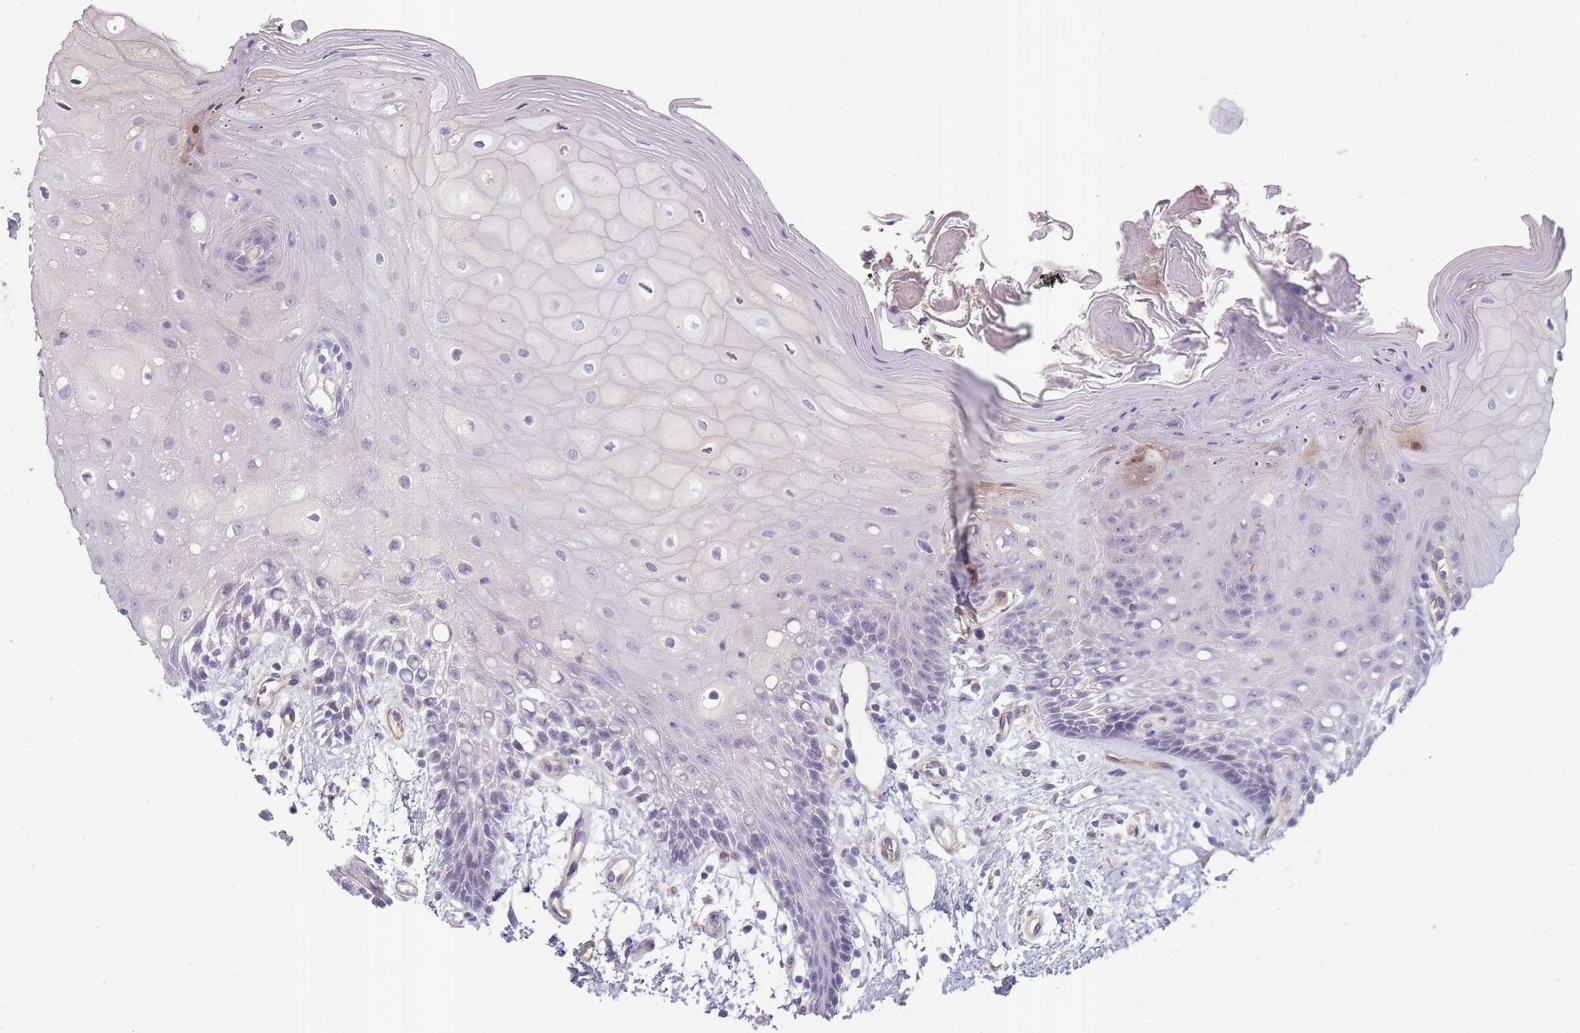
{"staining": {"intensity": "negative", "quantity": "none", "location": "none"}, "tissue": "oral mucosa", "cell_type": "Squamous epithelial cells", "image_type": "normal", "snomed": [{"axis": "morphology", "description": "Normal tissue, NOS"}, {"axis": "topography", "description": "Oral tissue"}, {"axis": "topography", "description": "Tounge, NOS"}], "caption": "The histopathology image demonstrates no significant positivity in squamous epithelial cells of oral mucosa.", "gene": "SLC8A2", "patient": {"sex": "female", "age": 59}}